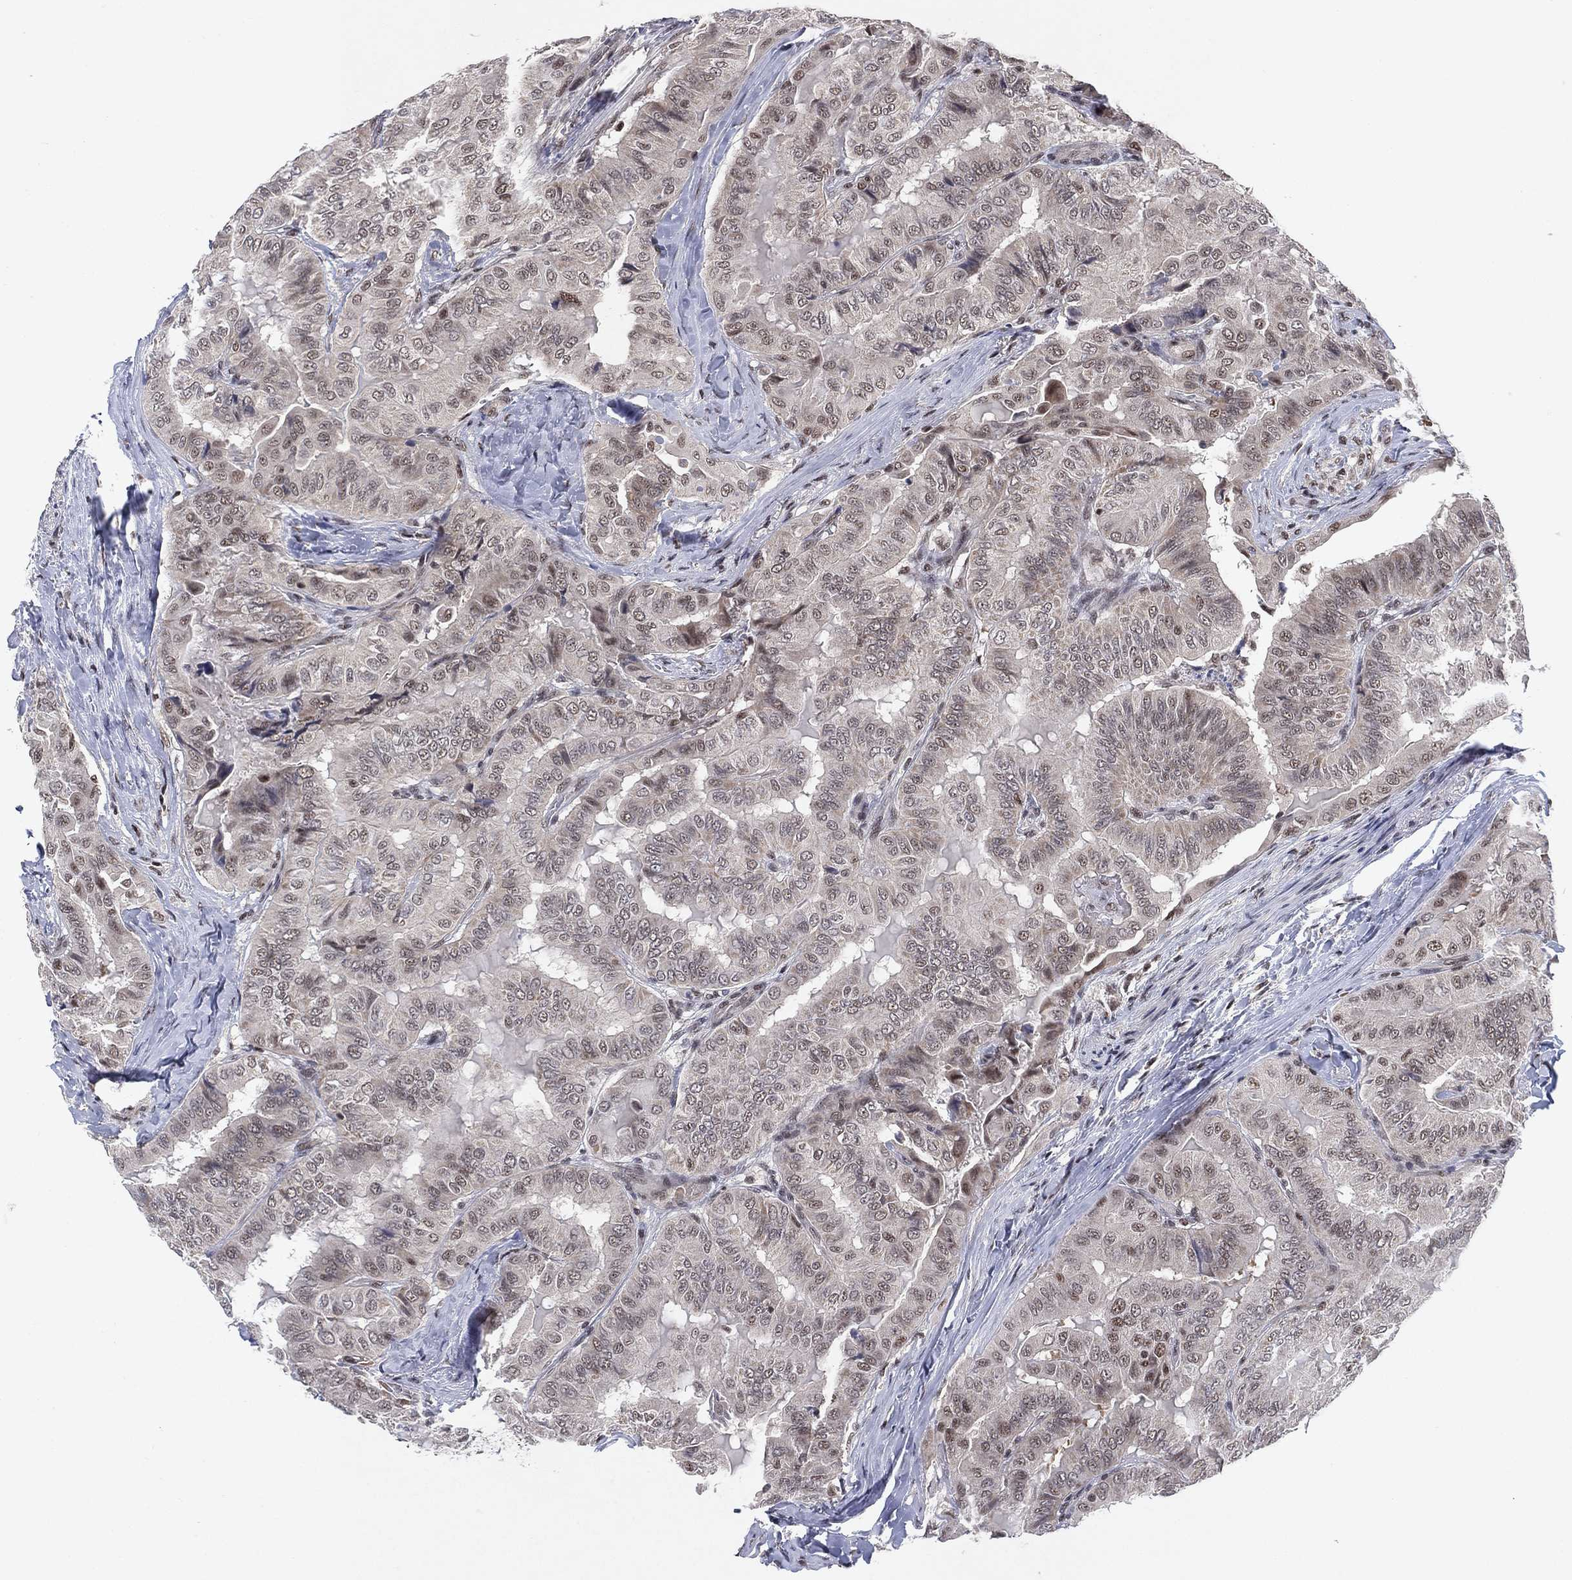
{"staining": {"intensity": "weak", "quantity": "<25%", "location": "cytoplasmic/membranous"}, "tissue": "thyroid cancer", "cell_type": "Tumor cells", "image_type": "cancer", "snomed": [{"axis": "morphology", "description": "Papillary adenocarcinoma, NOS"}, {"axis": "topography", "description": "Thyroid gland"}], "caption": "An image of human thyroid cancer (papillary adenocarcinoma) is negative for staining in tumor cells.", "gene": "DGCR8", "patient": {"sex": "female", "age": 68}}